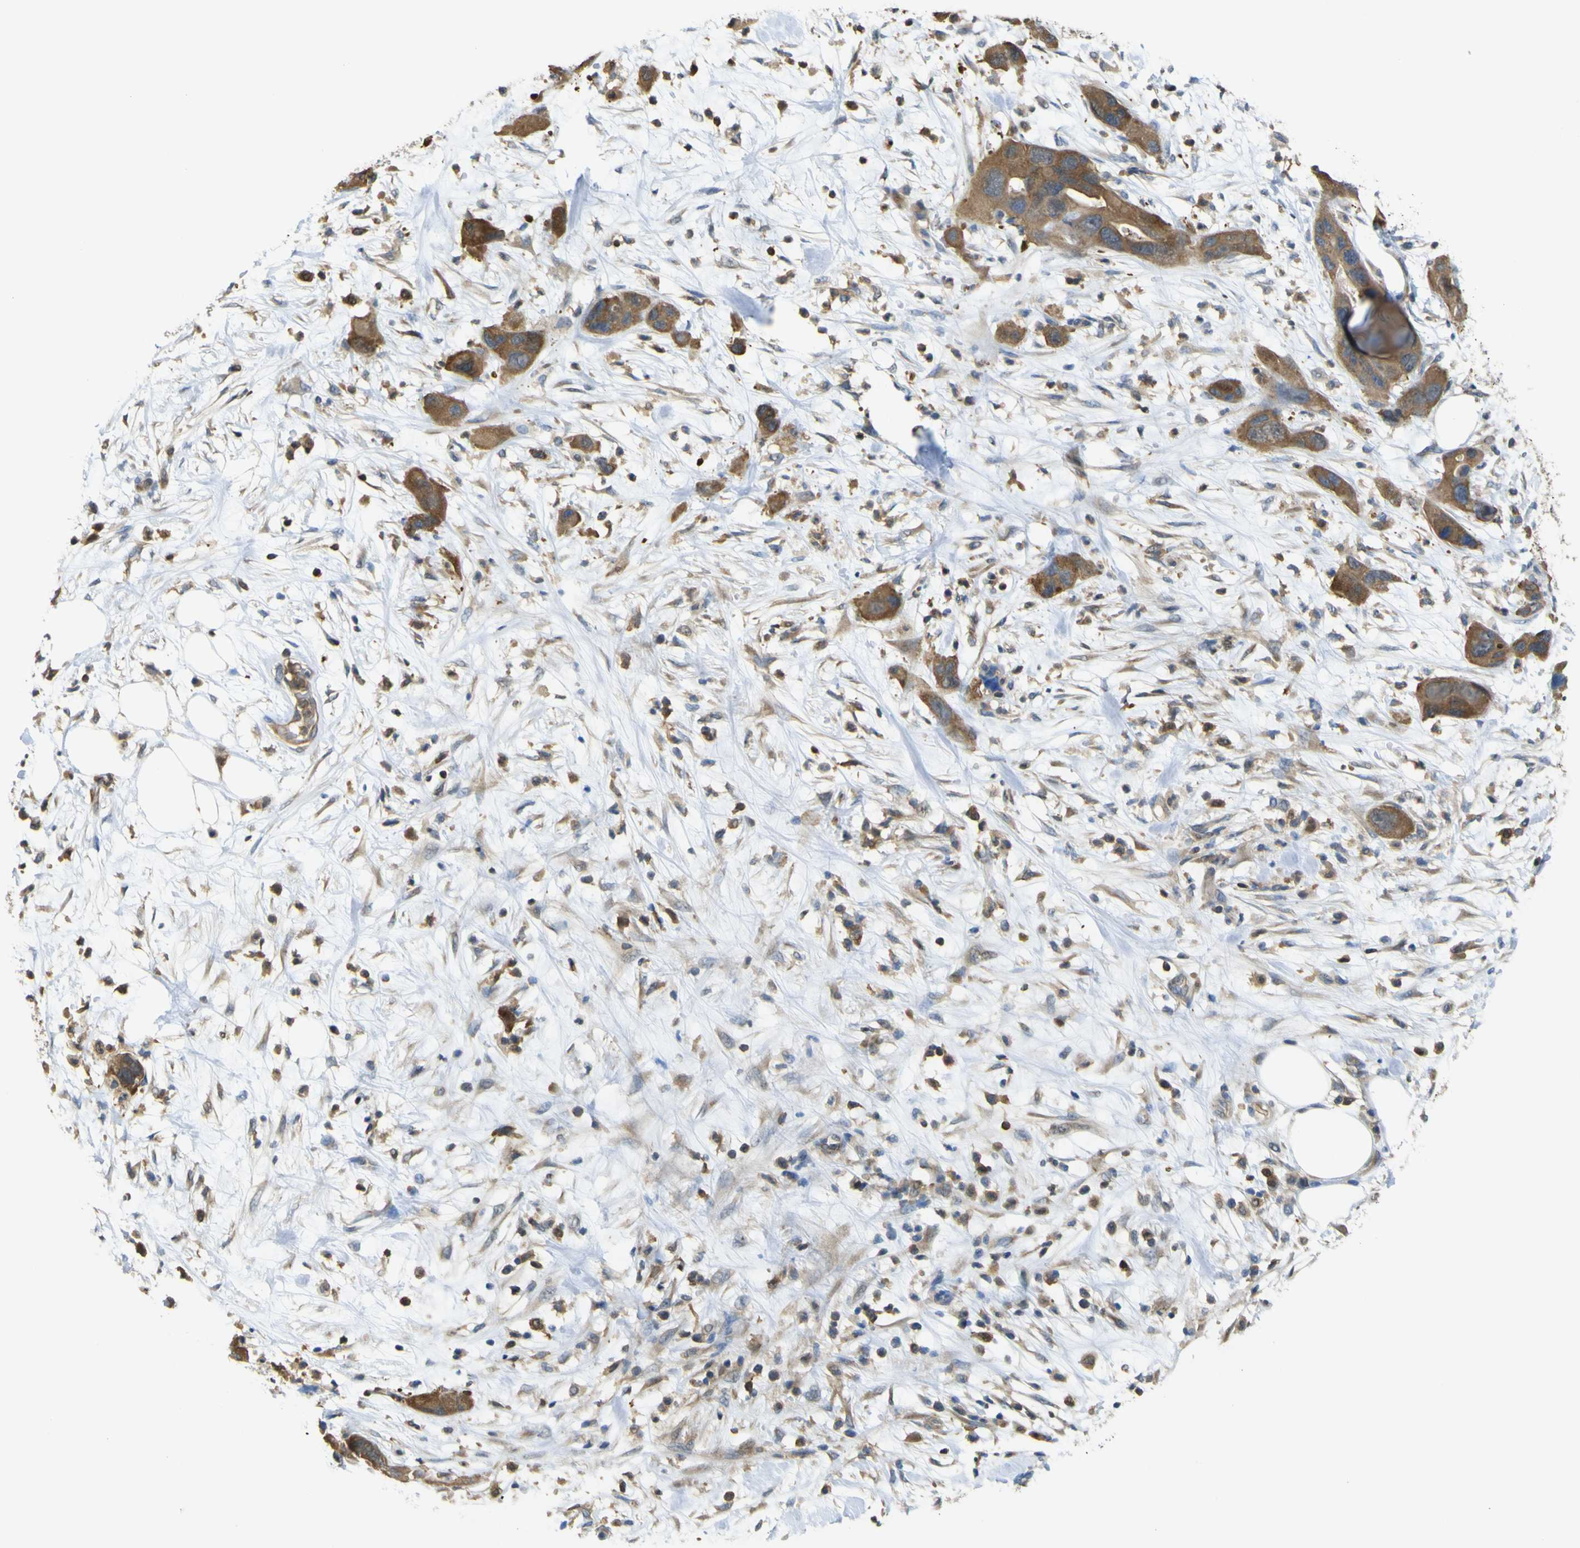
{"staining": {"intensity": "strong", "quantity": ">75%", "location": "cytoplasmic/membranous"}, "tissue": "pancreatic cancer", "cell_type": "Tumor cells", "image_type": "cancer", "snomed": [{"axis": "morphology", "description": "Adenocarcinoma, NOS"}, {"axis": "topography", "description": "Pancreas"}], "caption": "Tumor cells reveal high levels of strong cytoplasmic/membranous positivity in approximately >75% of cells in adenocarcinoma (pancreatic). Nuclei are stained in blue.", "gene": "ABHD3", "patient": {"sex": "female", "age": 71}}